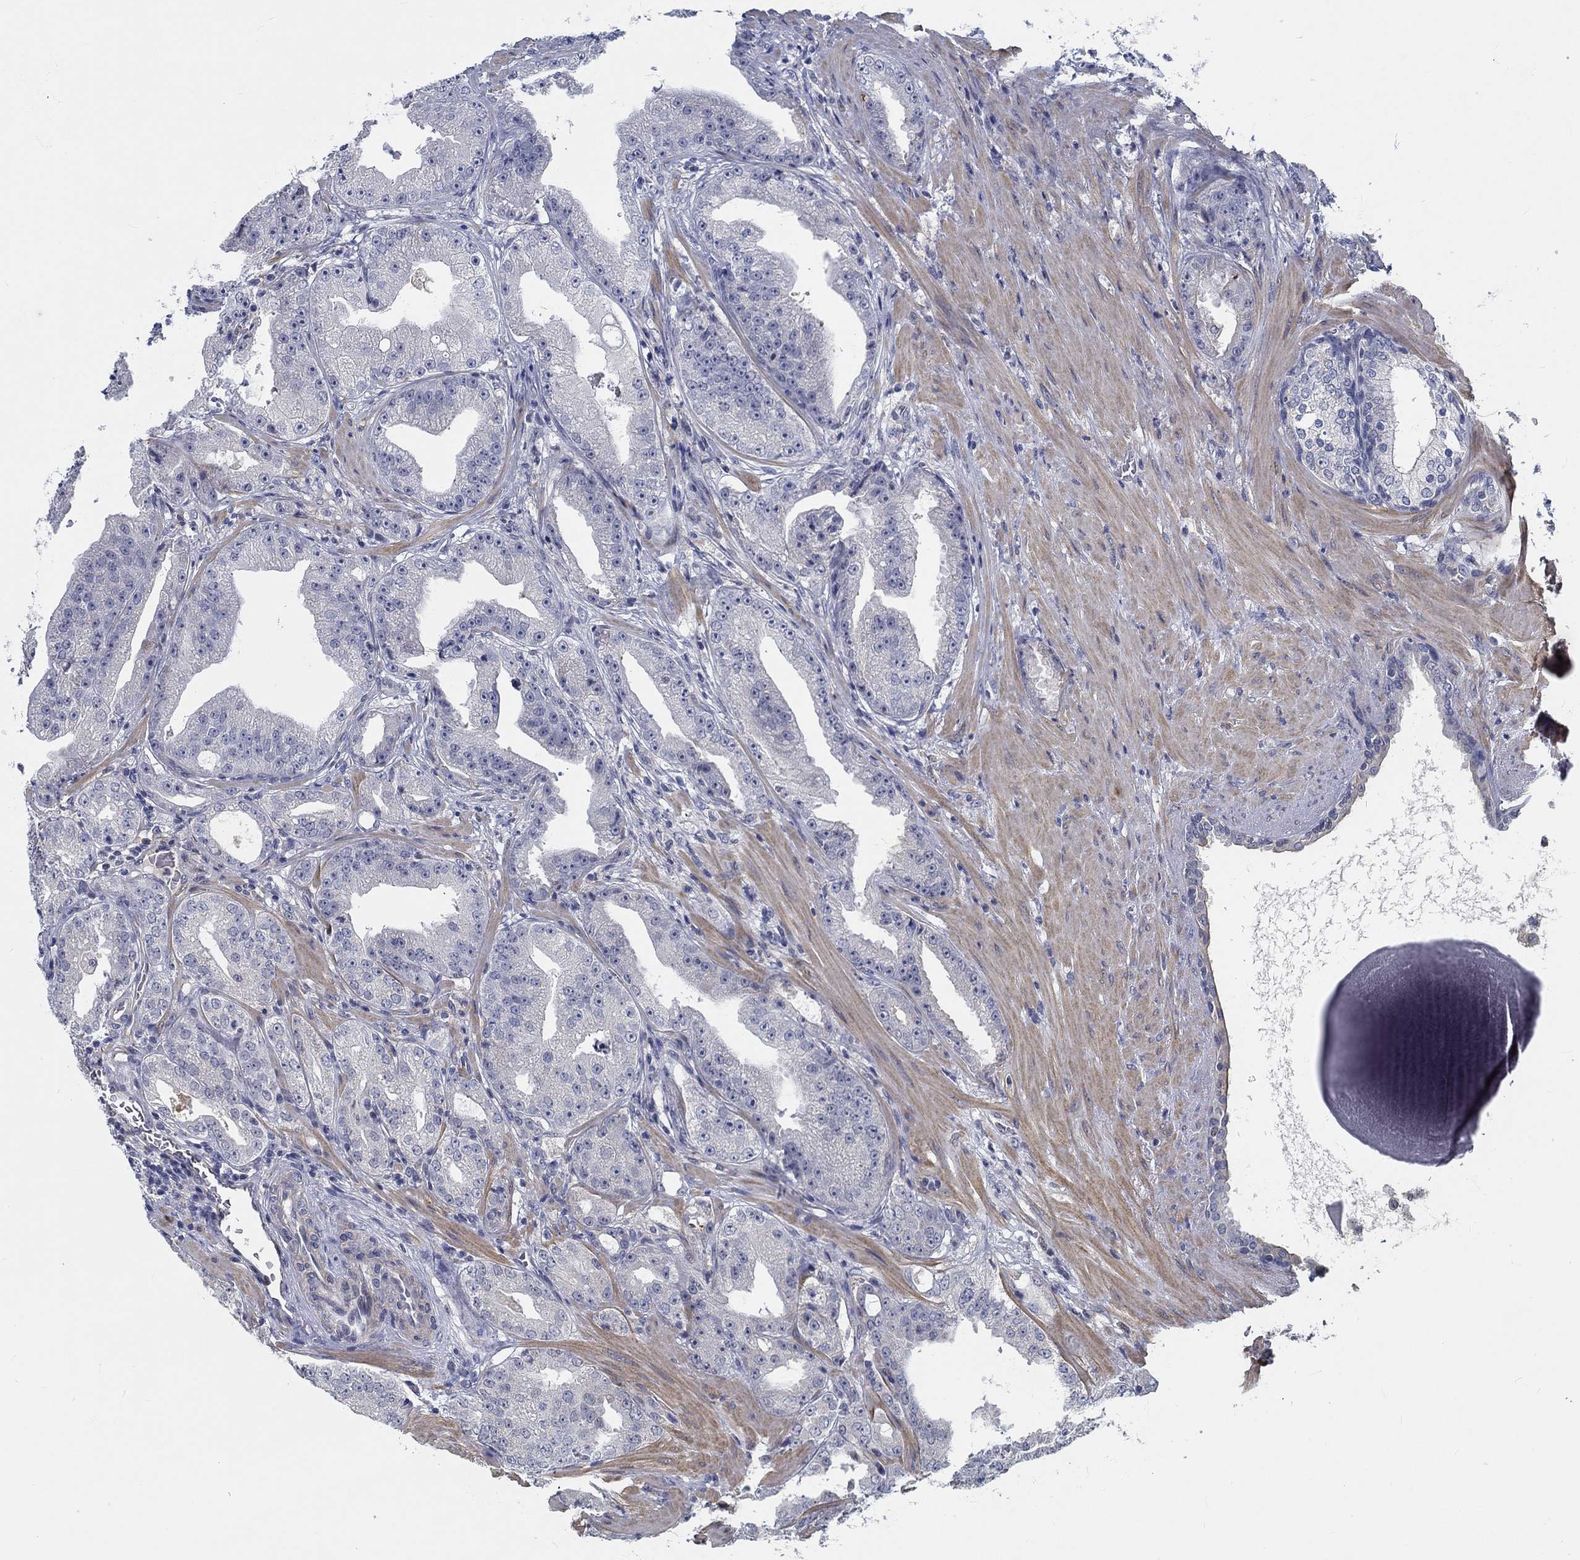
{"staining": {"intensity": "negative", "quantity": "none", "location": "none"}, "tissue": "prostate cancer", "cell_type": "Tumor cells", "image_type": "cancer", "snomed": [{"axis": "morphology", "description": "Adenocarcinoma, Low grade"}, {"axis": "topography", "description": "Prostate"}], "caption": "Human prostate cancer stained for a protein using immunohistochemistry (IHC) displays no expression in tumor cells.", "gene": "MYBPC1", "patient": {"sex": "male", "age": 62}}